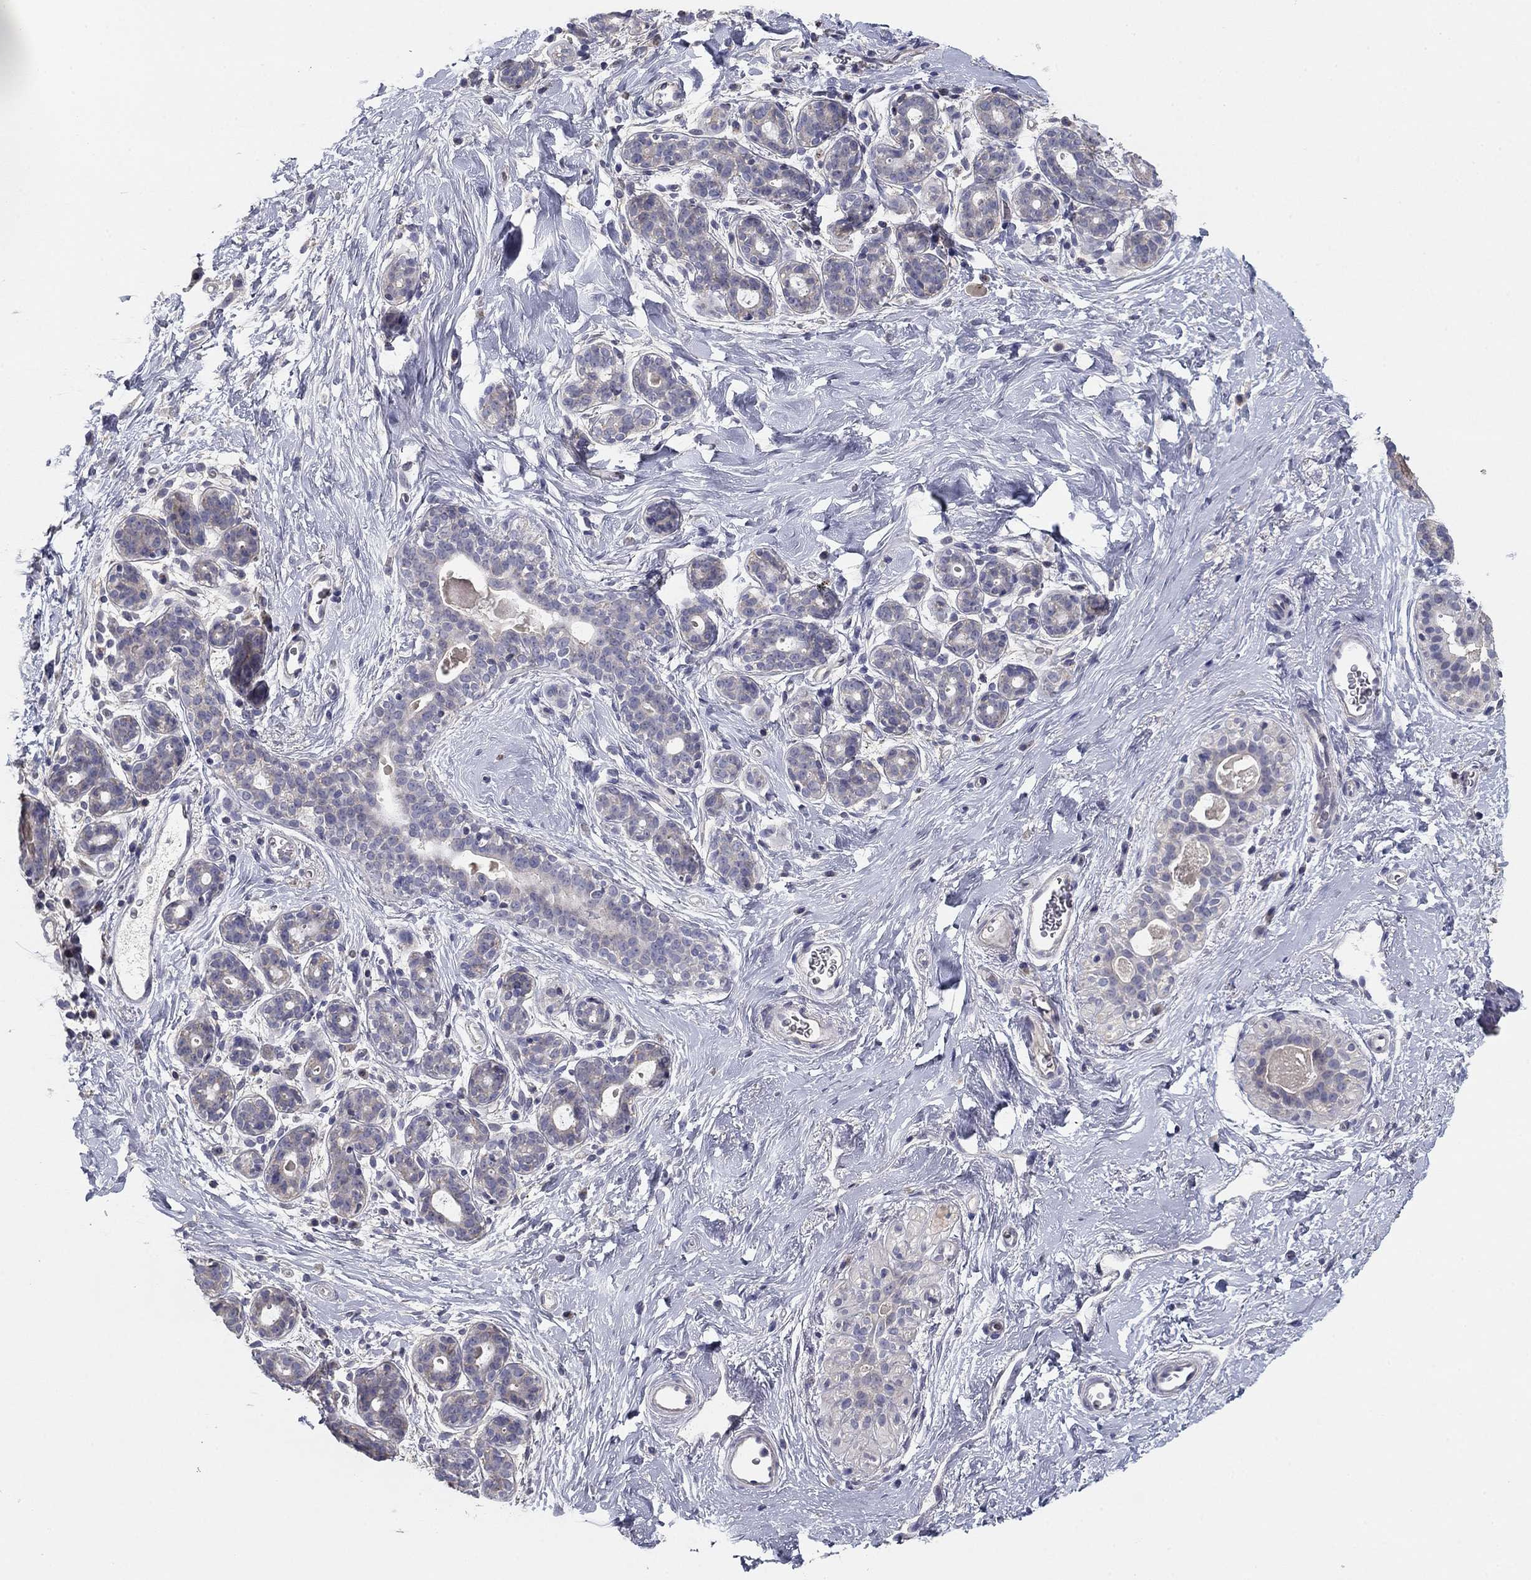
{"staining": {"intensity": "negative", "quantity": "none", "location": "none"}, "tissue": "breast", "cell_type": "Adipocytes", "image_type": "normal", "snomed": [{"axis": "morphology", "description": "Normal tissue, NOS"}, {"axis": "topography", "description": "Breast"}], "caption": "Immunohistochemistry image of benign breast: human breast stained with DAB reveals no significant protein positivity in adipocytes.", "gene": "SEPTIN3", "patient": {"sex": "female", "age": 43}}